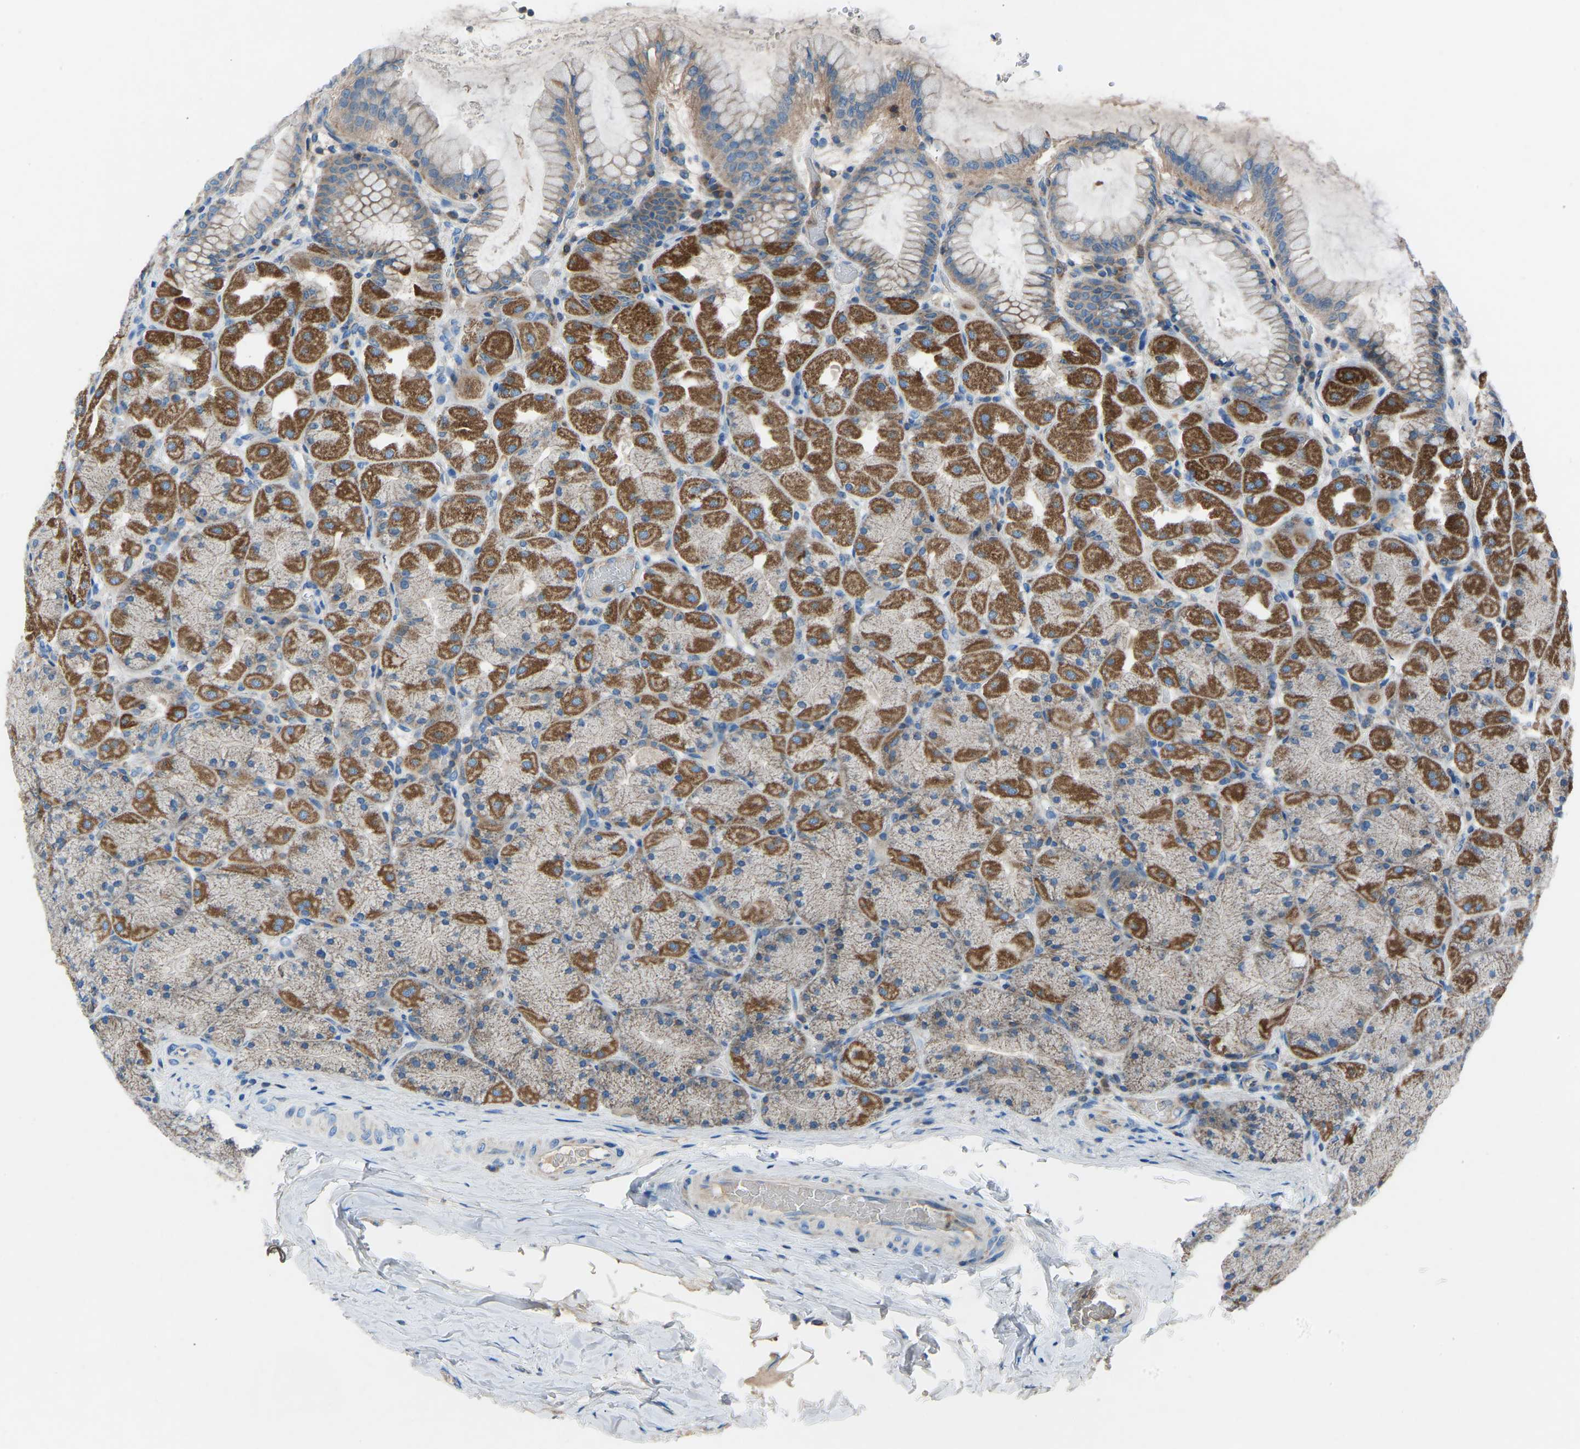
{"staining": {"intensity": "strong", "quantity": "25%-75%", "location": "cytoplasmic/membranous"}, "tissue": "stomach", "cell_type": "Glandular cells", "image_type": "normal", "snomed": [{"axis": "morphology", "description": "Normal tissue, NOS"}, {"axis": "topography", "description": "Stomach, upper"}], "caption": "Protein staining of normal stomach demonstrates strong cytoplasmic/membranous staining in approximately 25%-75% of glandular cells.", "gene": "GRK6", "patient": {"sex": "female", "age": 56}}